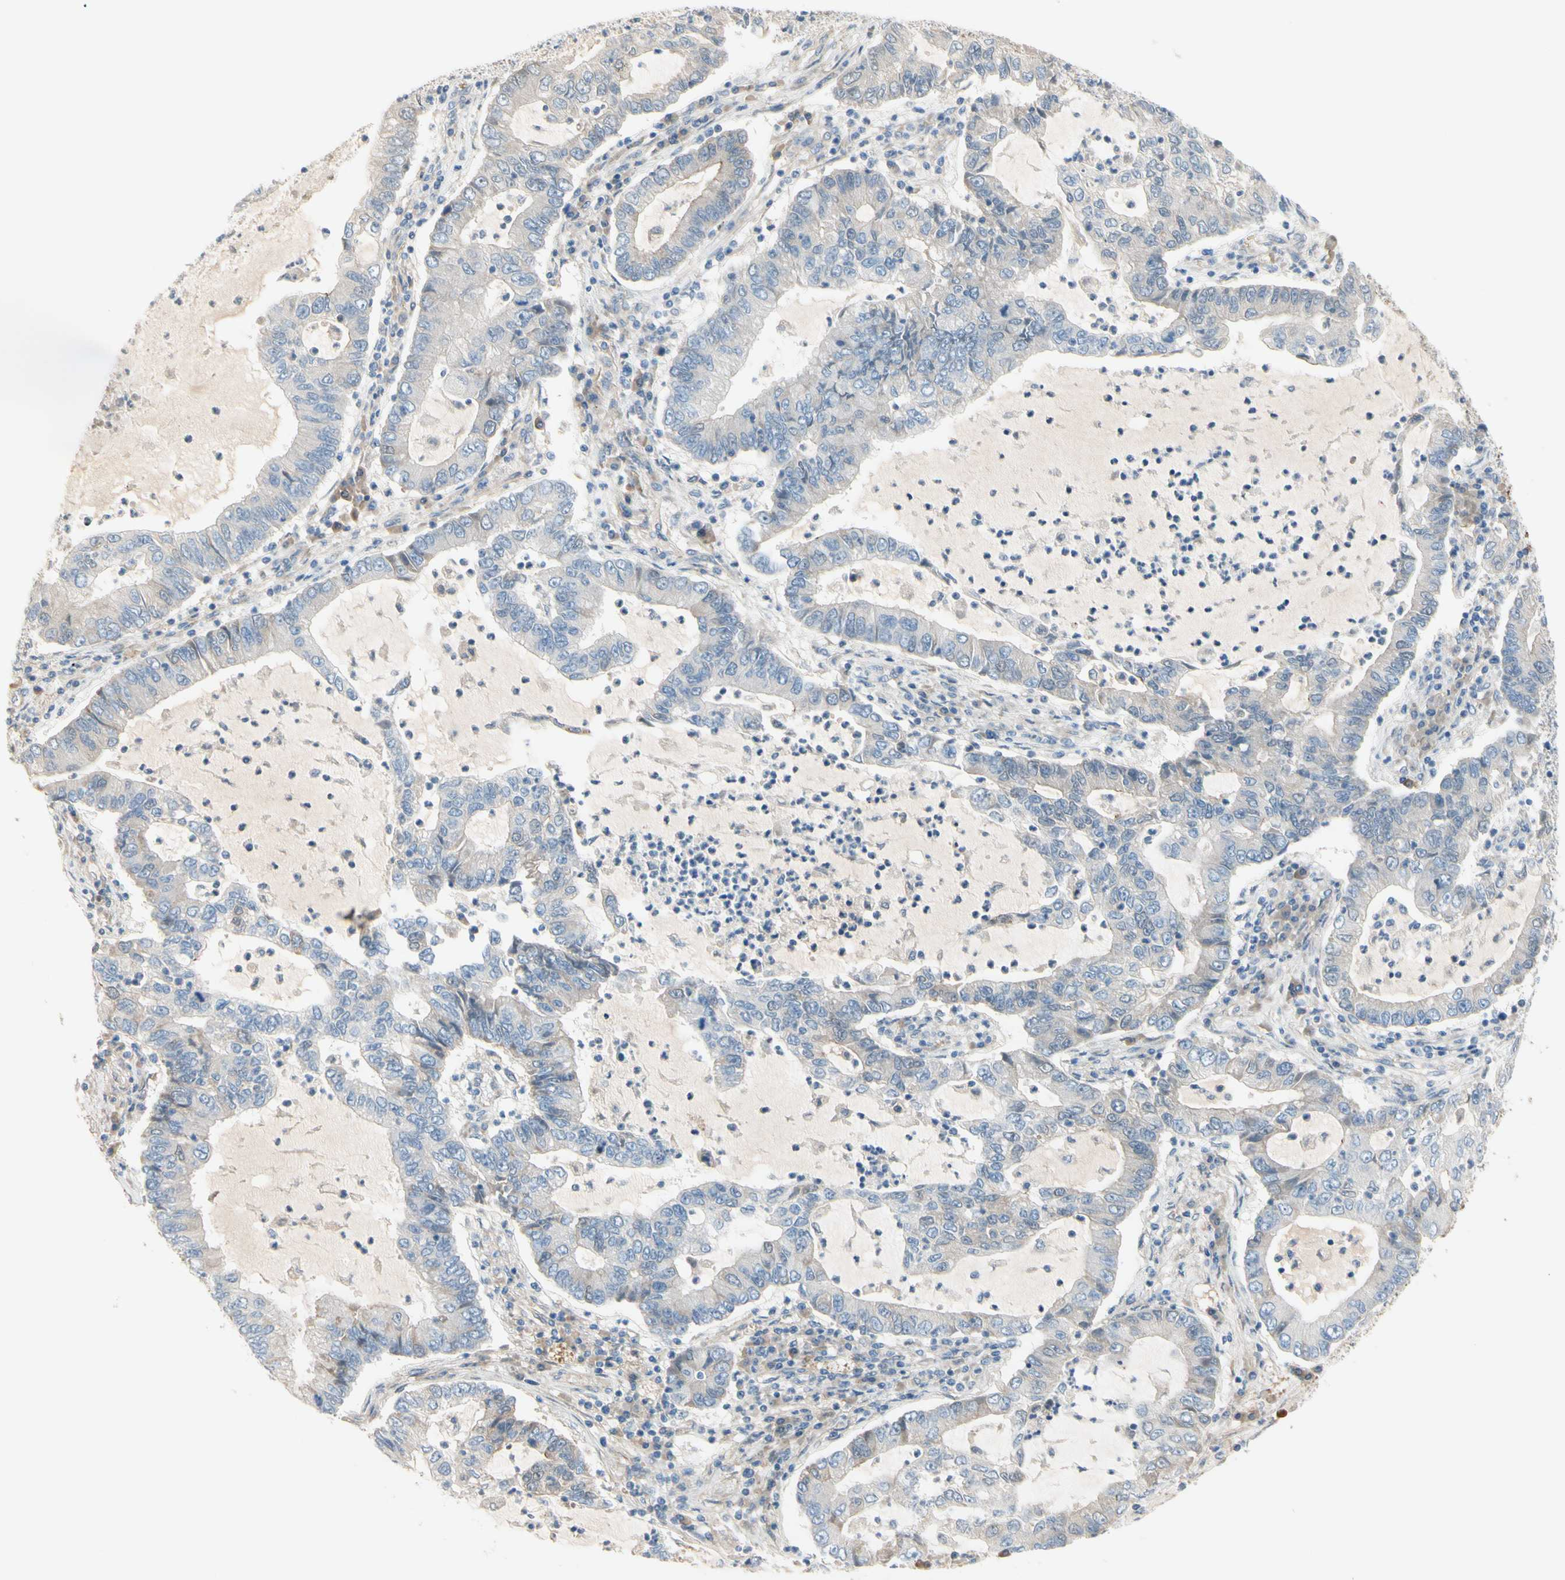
{"staining": {"intensity": "weak", "quantity": ">75%", "location": "cytoplasmic/membranous"}, "tissue": "lung cancer", "cell_type": "Tumor cells", "image_type": "cancer", "snomed": [{"axis": "morphology", "description": "Adenocarcinoma, NOS"}, {"axis": "topography", "description": "Lung"}], "caption": "This histopathology image demonstrates IHC staining of lung adenocarcinoma, with low weak cytoplasmic/membranous positivity in about >75% of tumor cells.", "gene": "EPHA3", "patient": {"sex": "female", "age": 51}}